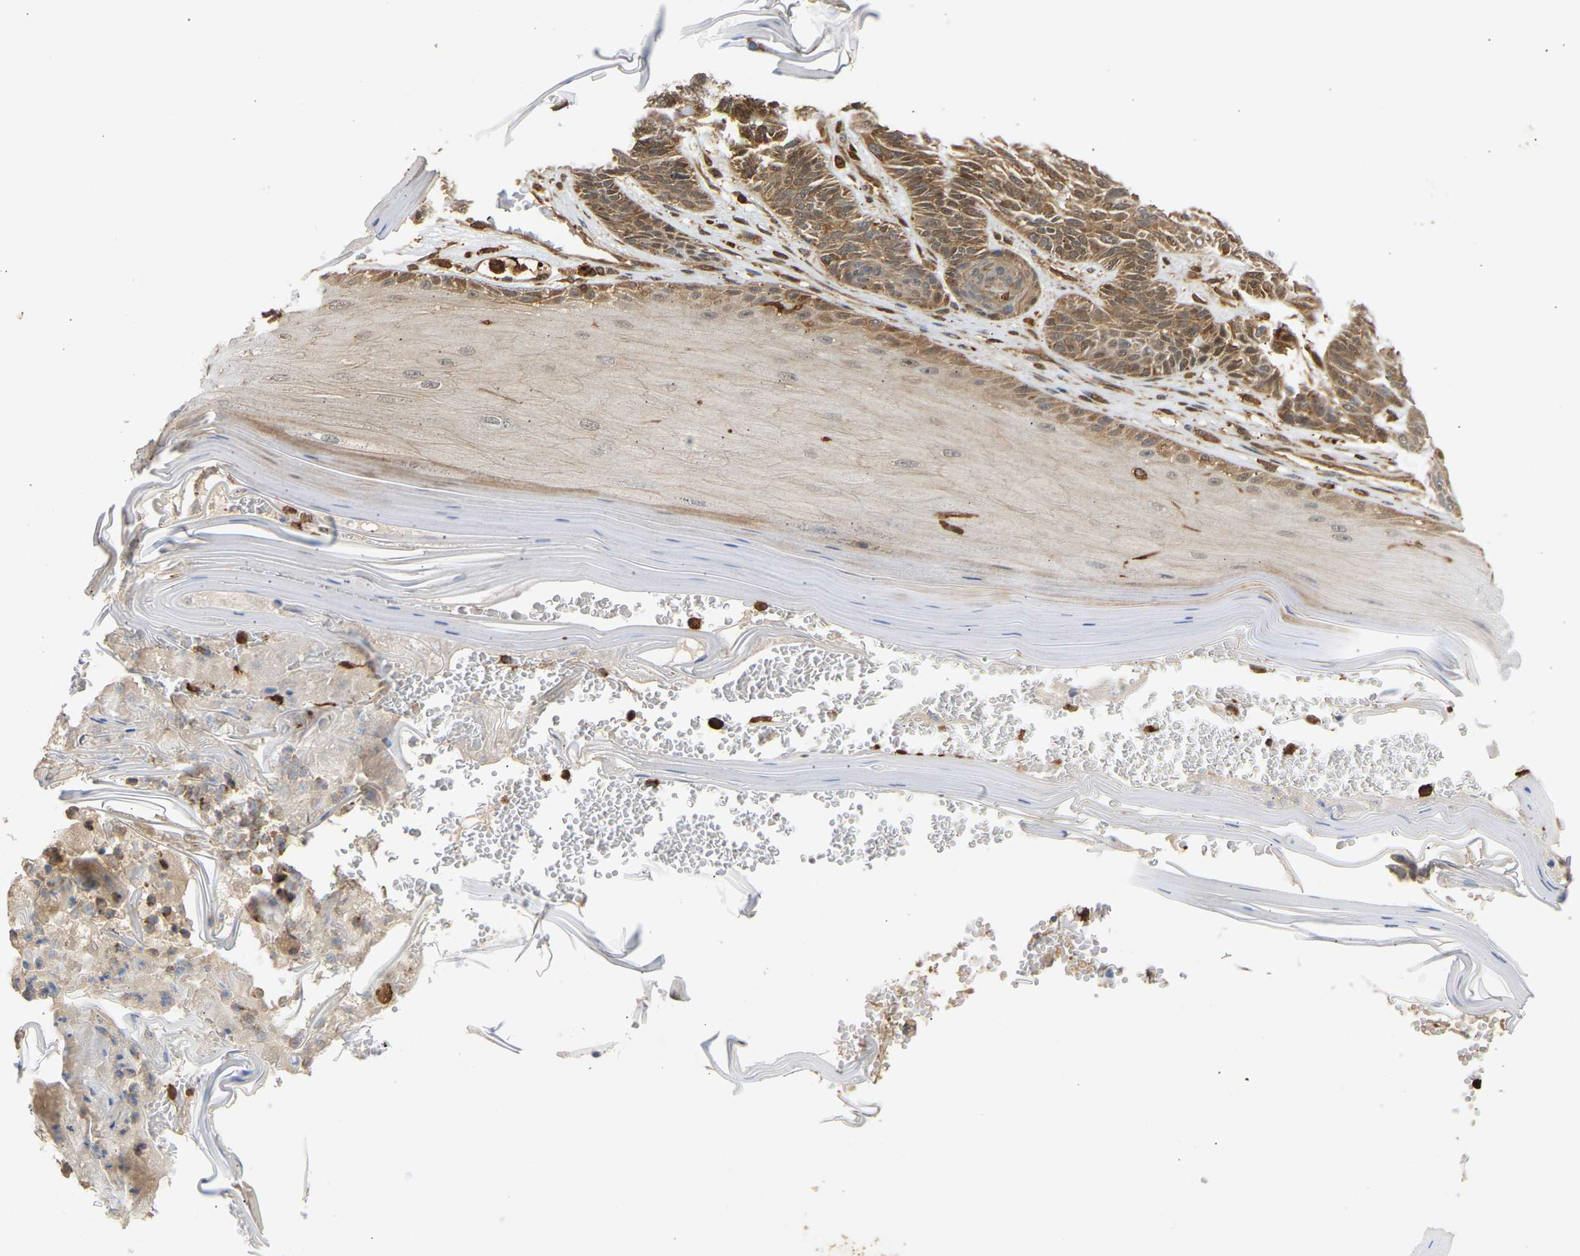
{"staining": {"intensity": "moderate", "quantity": ">75%", "location": "cytoplasmic/membranous"}, "tissue": "skin cancer", "cell_type": "Tumor cells", "image_type": "cancer", "snomed": [{"axis": "morphology", "description": "Basal cell carcinoma"}, {"axis": "topography", "description": "Skin"}], "caption": "Skin cancer (basal cell carcinoma) tissue demonstrates moderate cytoplasmic/membranous staining in about >75% of tumor cells, visualized by immunohistochemistry. The protein of interest is stained brown, and the nuclei are stained in blue (DAB IHC with brightfield microscopy, high magnification).", "gene": "GOPC", "patient": {"sex": "male", "age": 55}}